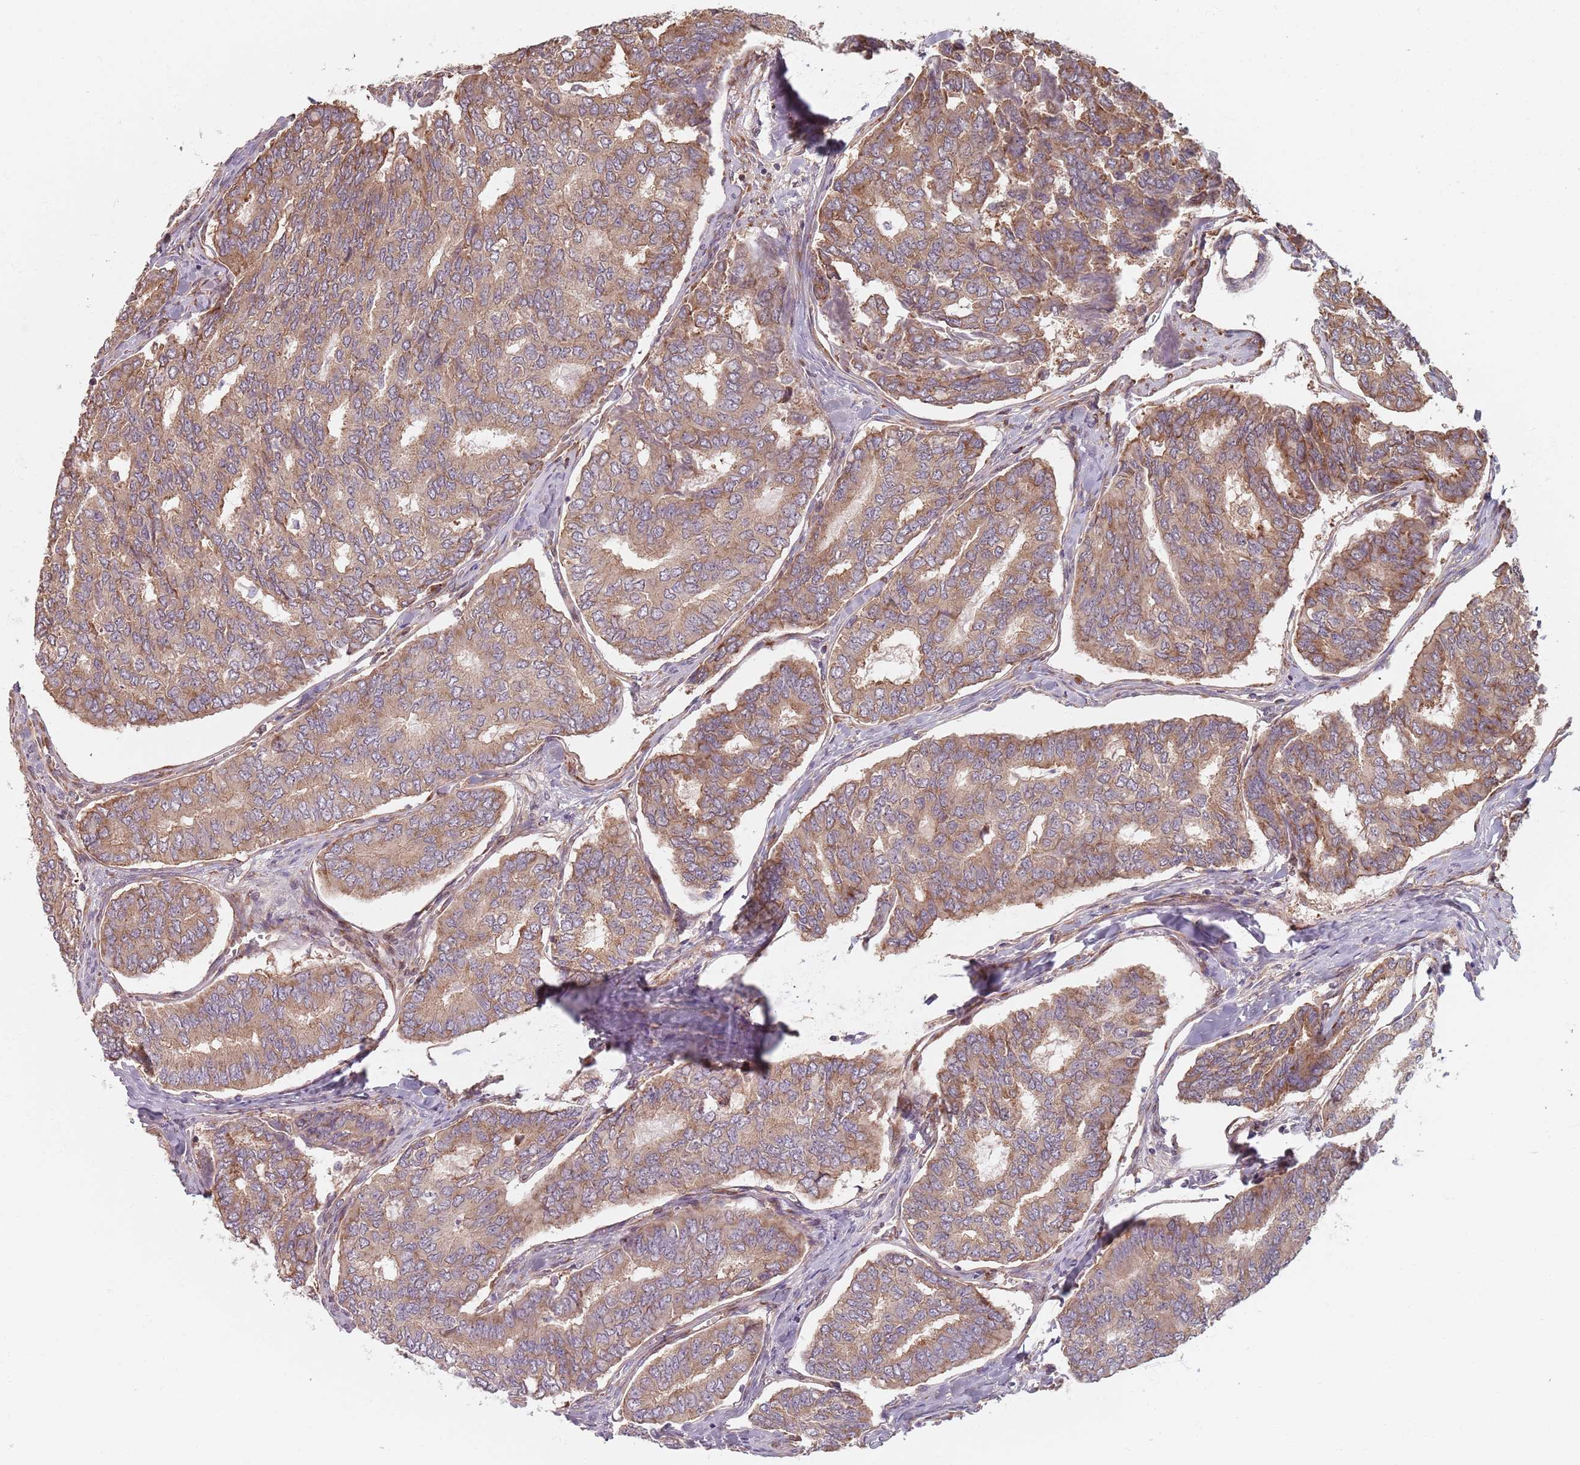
{"staining": {"intensity": "moderate", "quantity": ">75%", "location": "cytoplasmic/membranous"}, "tissue": "thyroid cancer", "cell_type": "Tumor cells", "image_type": "cancer", "snomed": [{"axis": "morphology", "description": "Papillary adenocarcinoma, NOS"}, {"axis": "topography", "description": "Thyroid gland"}], "caption": "Moderate cytoplasmic/membranous positivity is present in about >75% of tumor cells in papillary adenocarcinoma (thyroid).", "gene": "NOTCH3", "patient": {"sex": "female", "age": 35}}